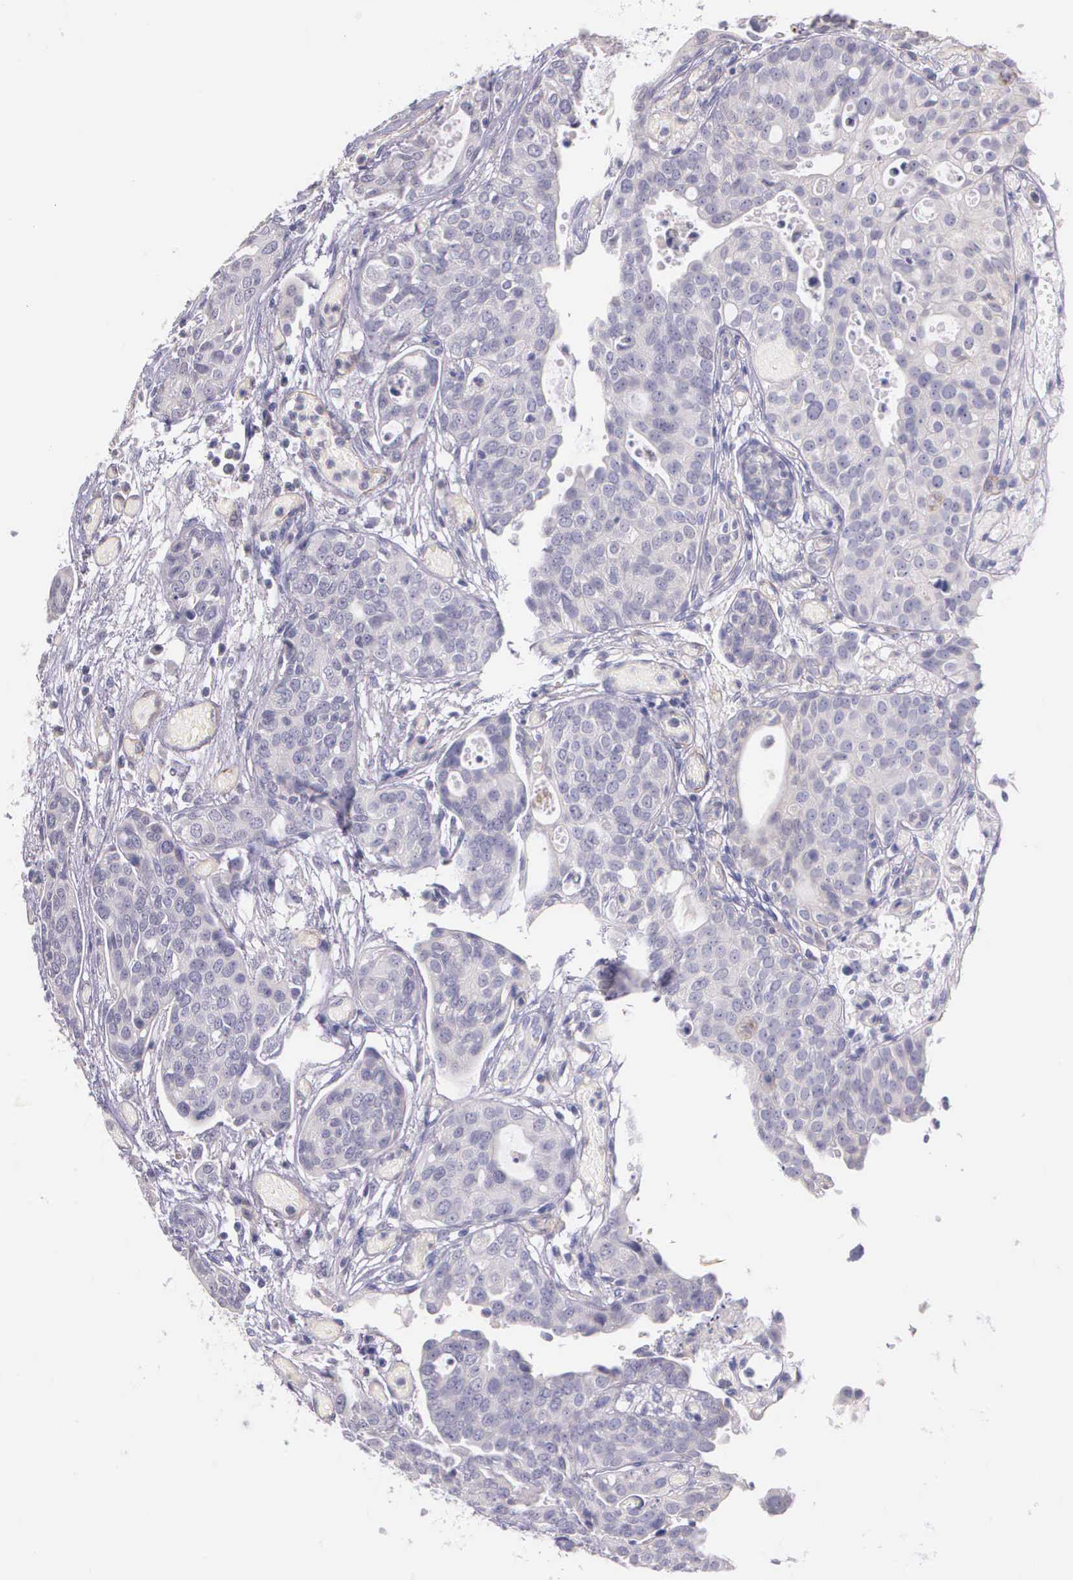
{"staining": {"intensity": "negative", "quantity": "none", "location": "none"}, "tissue": "urothelial cancer", "cell_type": "Tumor cells", "image_type": "cancer", "snomed": [{"axis": "morphology", "description": "Urothelial carcinoma, High grade"}, {"axis": "topography", "description": "Urinary bladder"}], "caption": "Protein analysis of urothelial cancer displays no significant staining in tumor cells.", "gene": "THSD7A", "patient": {"sex": "male", "age": 78}}